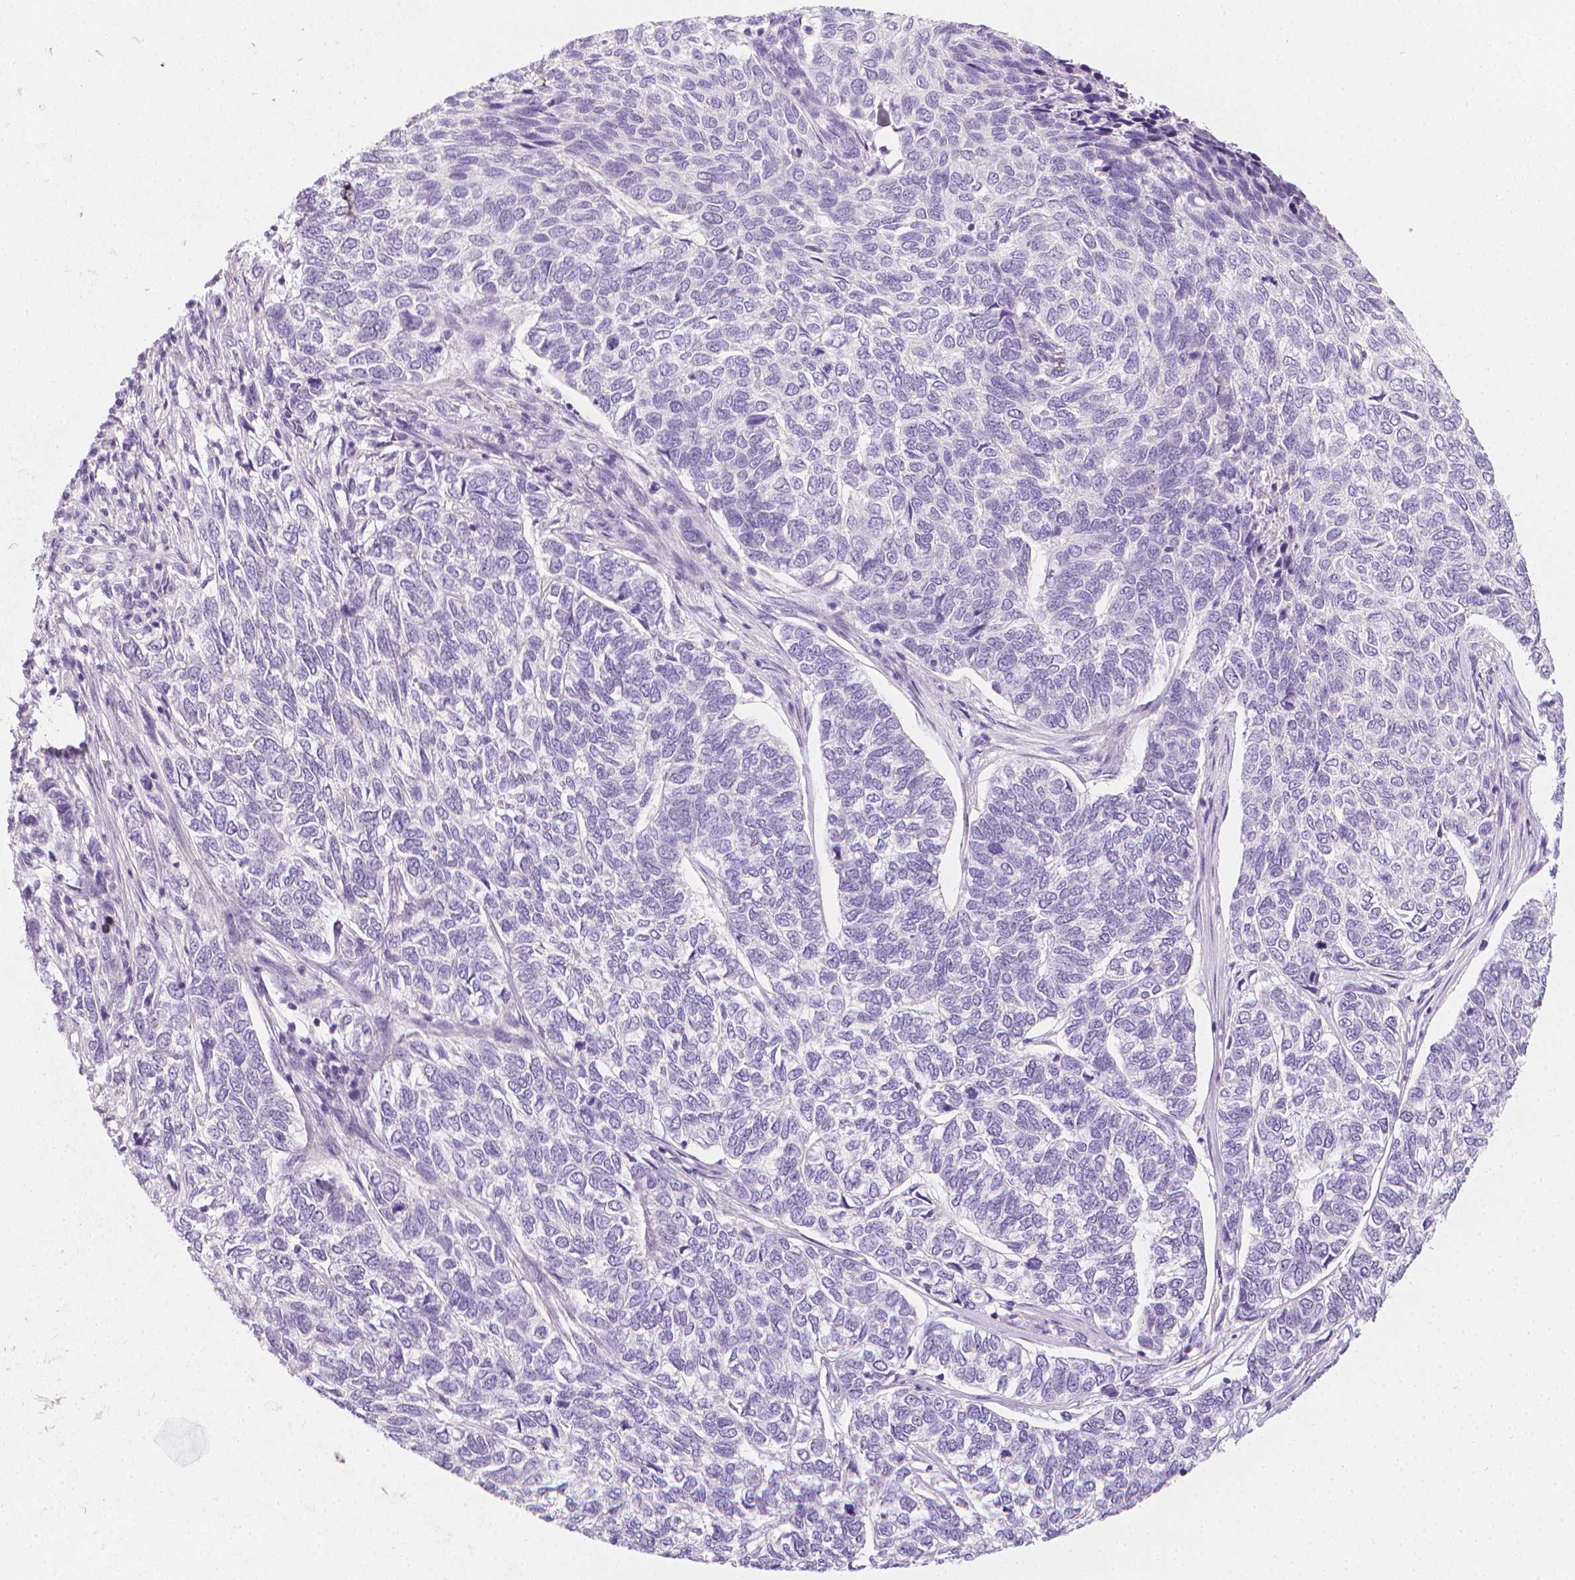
{"staining": {"intensity": "negative", "quantity": "none", "location": "none"}, "tissue": "skin cancer", "cell_type": "Tumor cells", "image_type": "cancer", "snomed": [{"axis": "morphology", "description": "Basal cell carcinoma"}, {"axis": "topography", "description": "Skin"}], "caption": "Skin cancer stained for a protein using IHC demonstrates no expression tumor cells.", "gene": "DCAF8L1", "patient": {"sex": "female", "age": 65}}